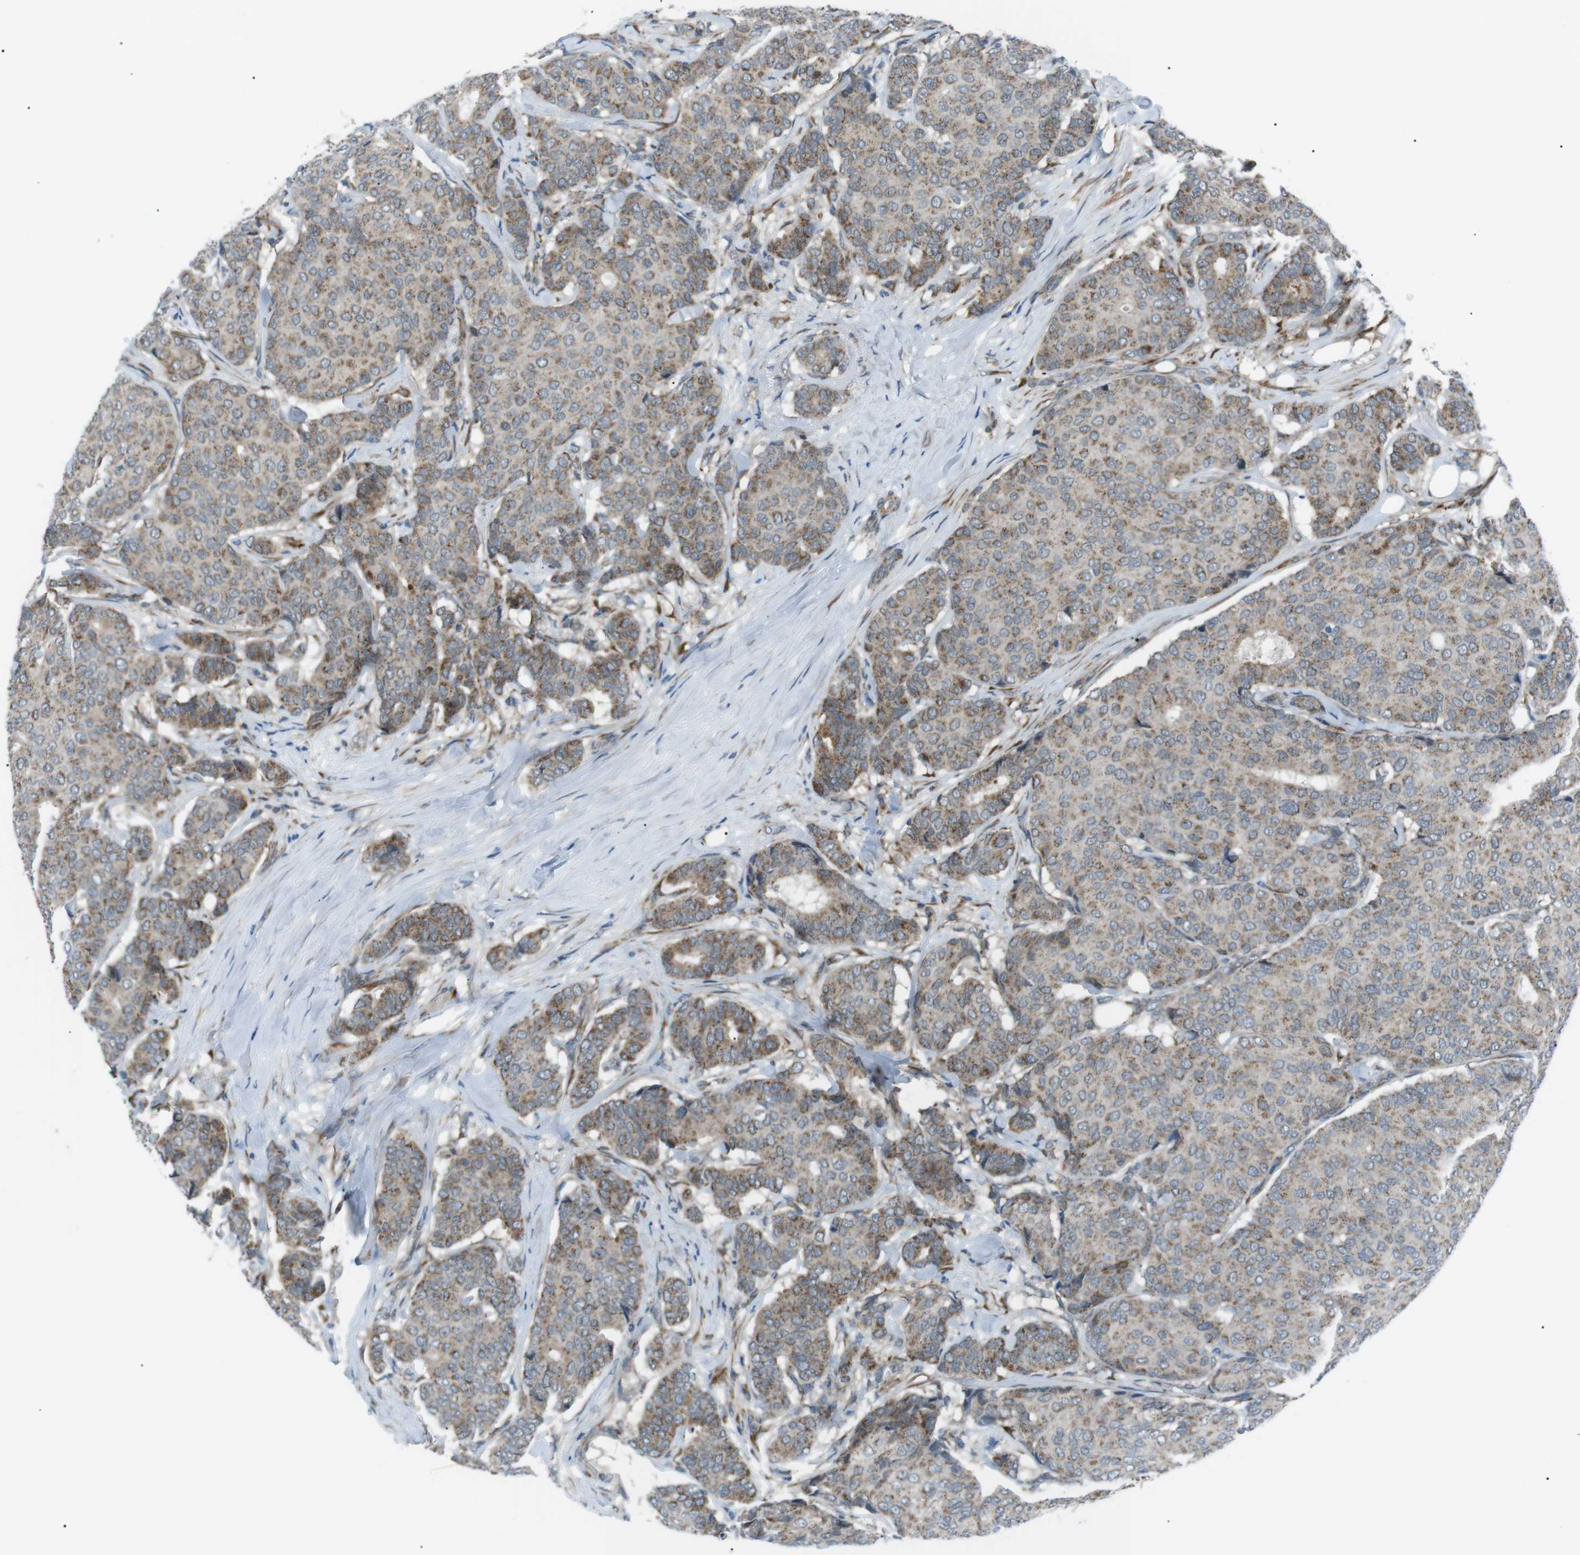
{"staining": {"intensity": "moderate", "quantity": ">75%", "location": "cytoplasmic/membranous"}, "tissue": "breast cancer", "cell_type": "Tumor cells", "image_type": "cancer", "snomed": [{"axis": "morphology", "description": "Duct carcinoma"}, {"axis": "topography", "description": "Breast"}], "caption": "Protein staining by immunohistochemistry (IHC) shows moderate cytoplasmic/membranous expression in approximately >75% of tumor cells in infiltrating ductal carcinoma (breast). Nuclei are stained in blue.", "gene": "ARID5B", "patient": {"sex": "female", "age": 75}}